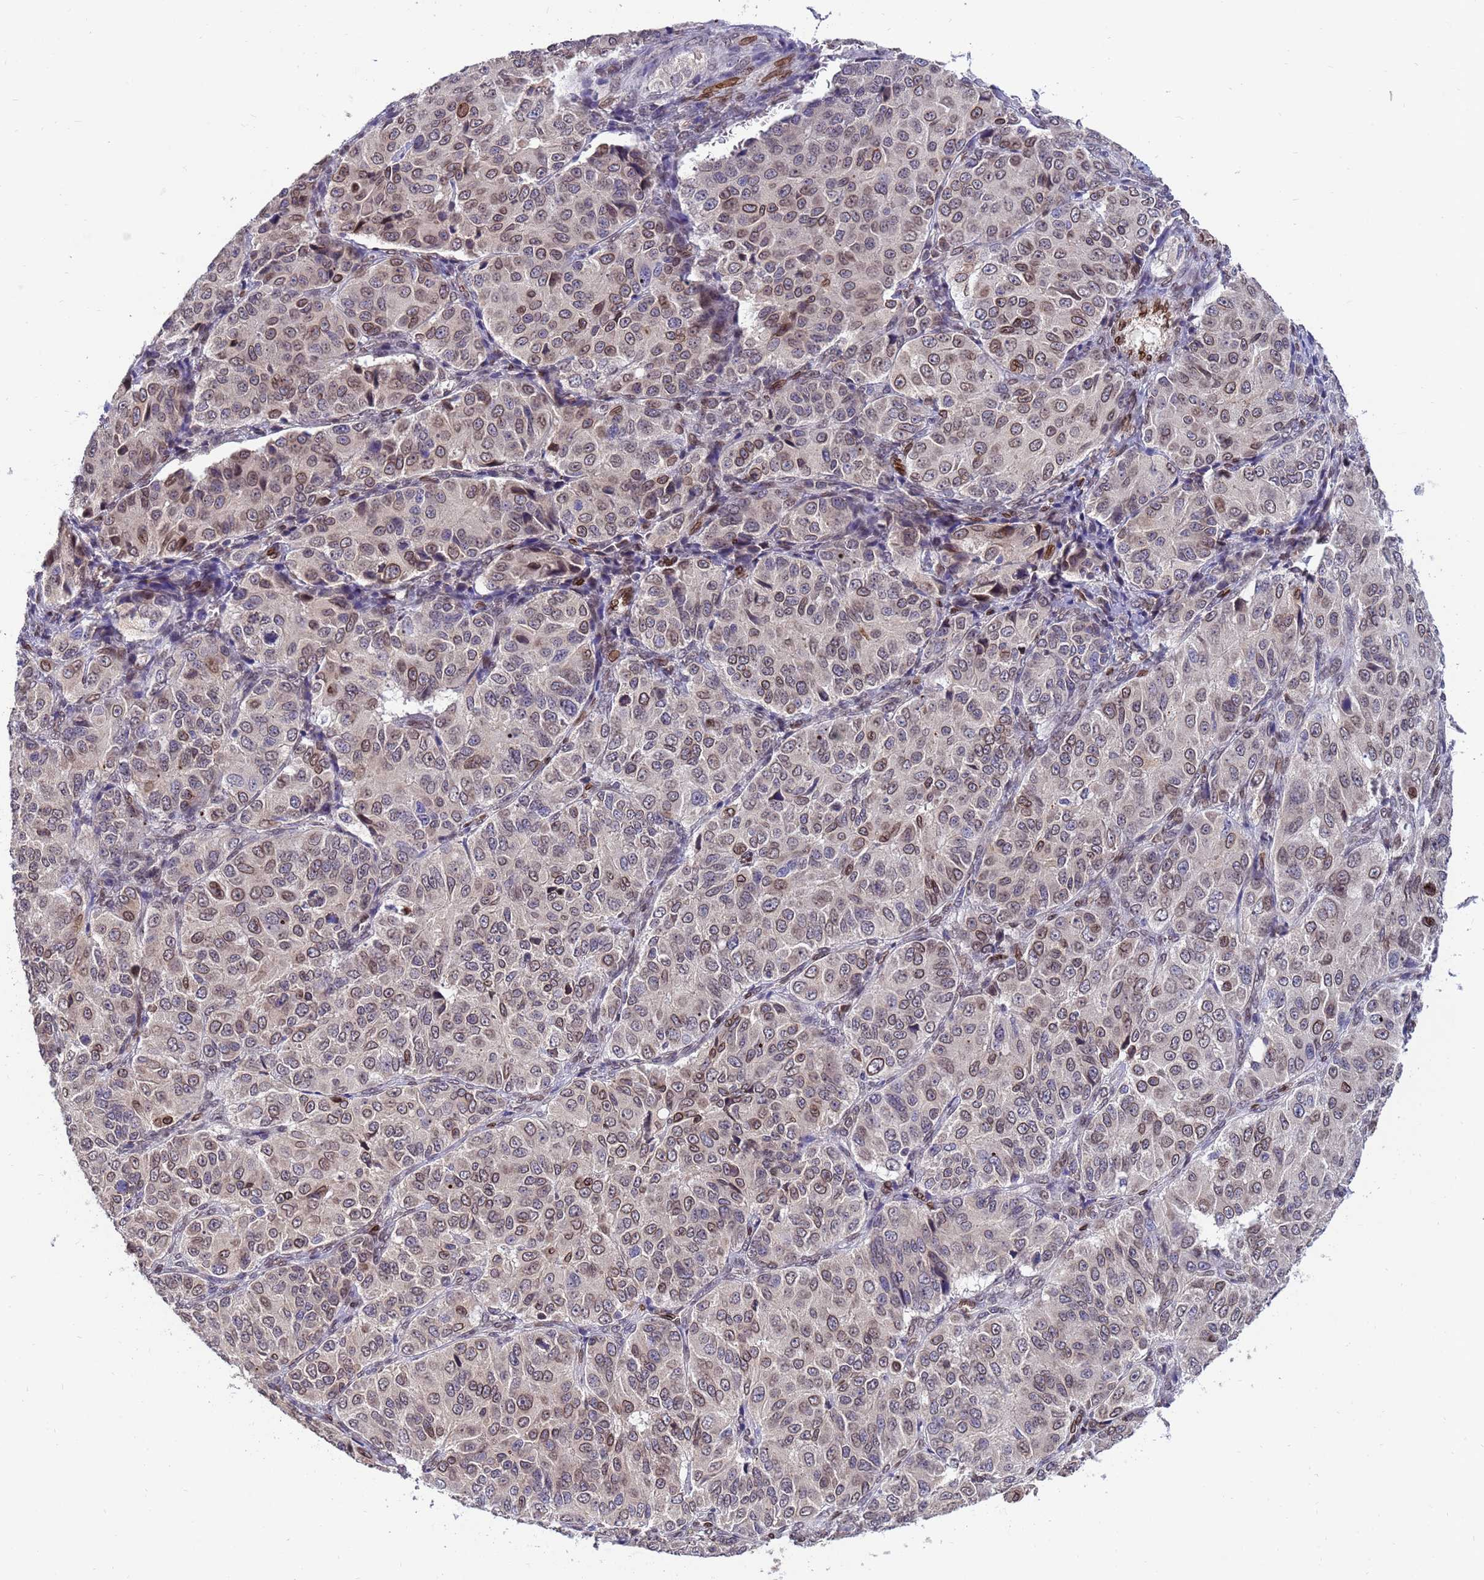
{"staining": {"intensity": "moderate", "quantity": "<25%", "location": "cytoplasmic/membranous,nuclear"}, "tissue": "ovarian cancer", "cell_type": "Tumor cells", "image_type": "cancer", "snomed": [{"axis": "morphology", "description": "Carcinoma, endometroid"}, {"axis": "topography", "description": "Ovary"}], "caption": "Protein analysis of ovarian cancer (endometroid carcinoma) tissue demonstrates moderate cytoplasmic/membranous and nuclear expression in about <25% of tumor cells.", "gene": "GPR135", "patient": {"sex": "female", "age": 51}}